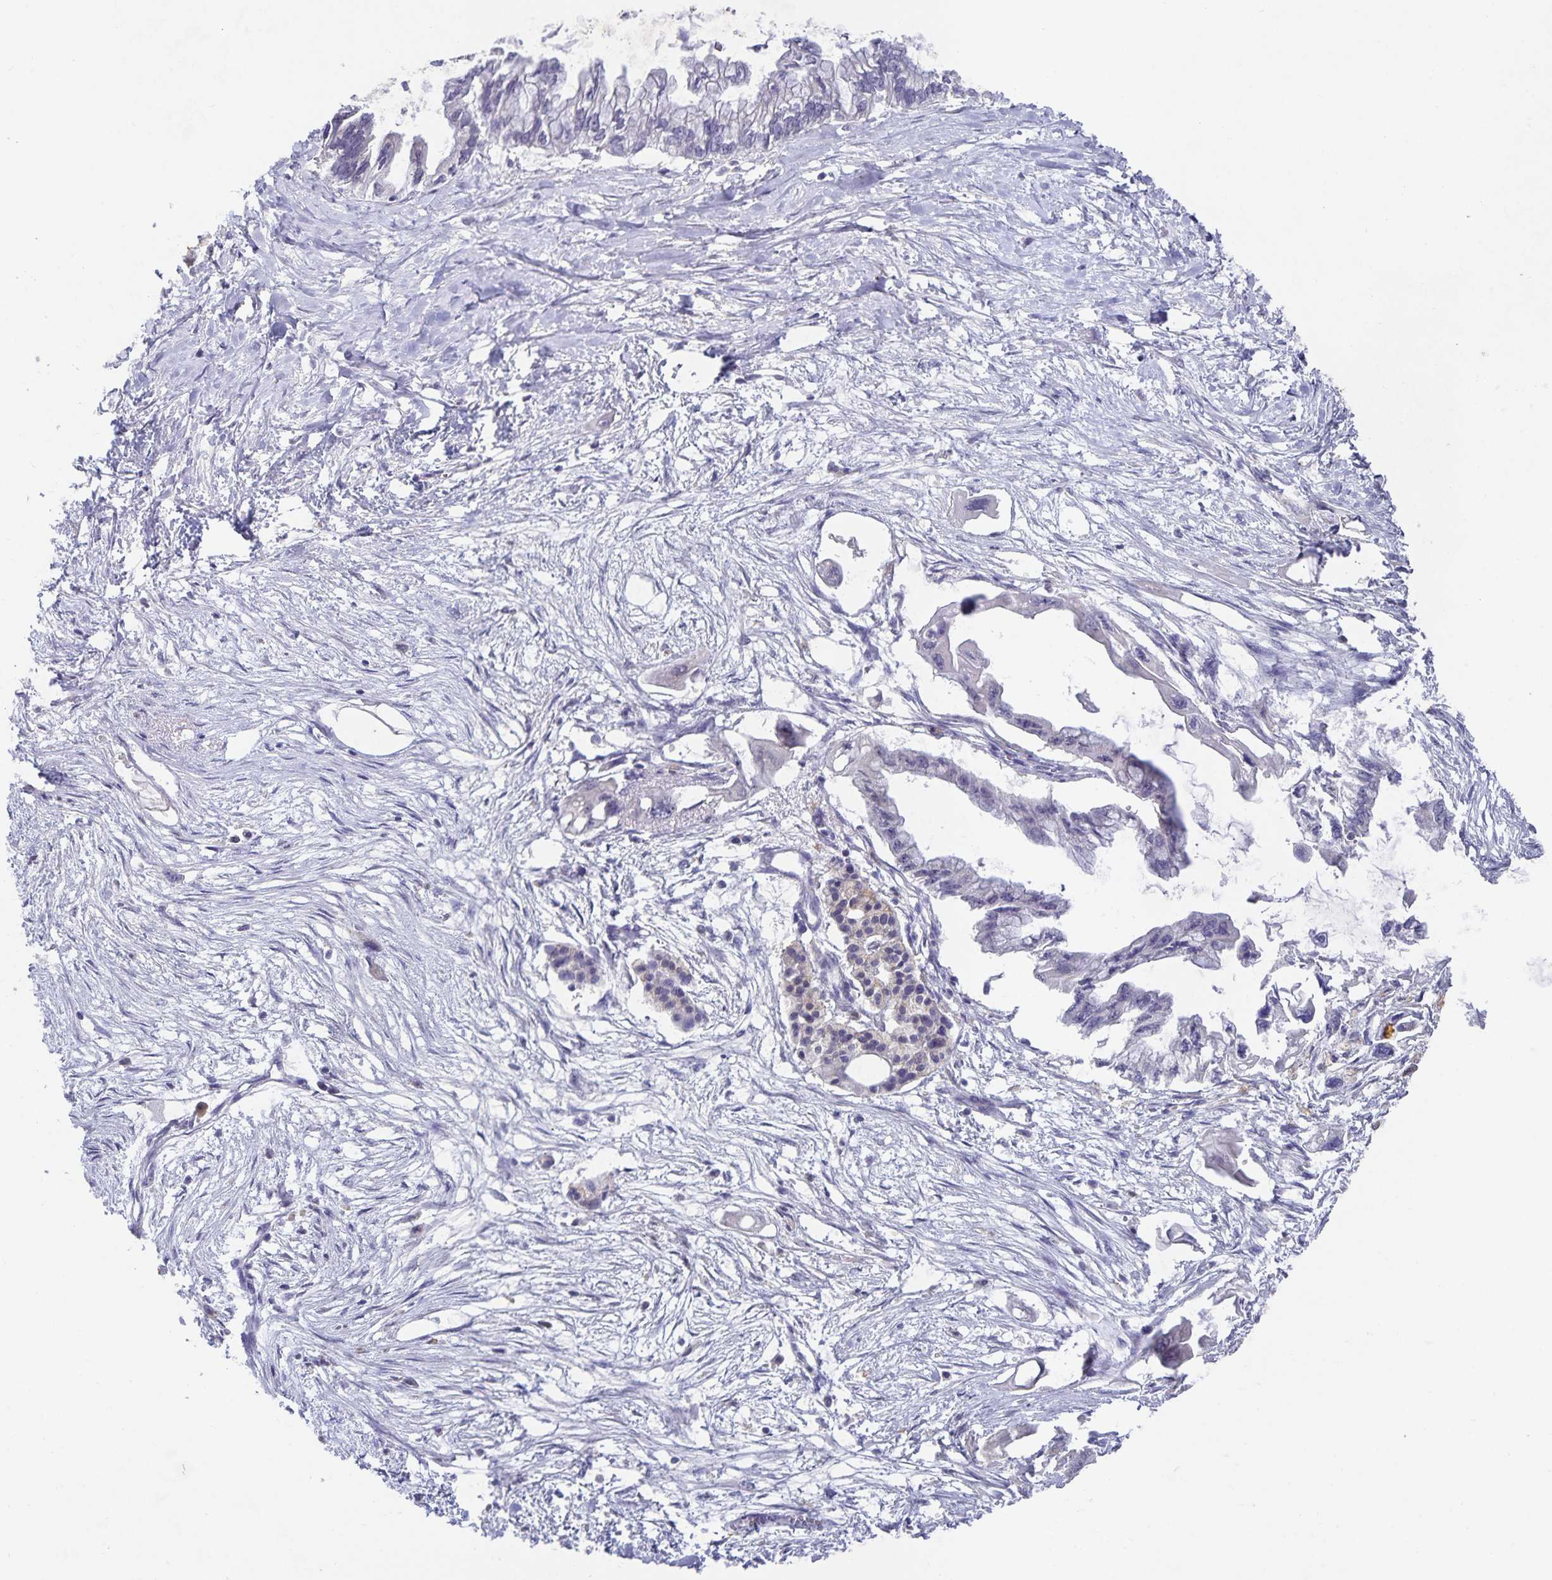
{"staining": {"intensity": "negative", "quantity": "none", "location": "none"}, "tissue": "pancreatic cancer", "cell_type": "Tumor cells", "image_type": "cancer", "snomed": [{"axis": "morphology", "description": "Adenocarcinoma, NOS"}, {"axis": "topography", "description": "Pancreas"}], "caption": "Tumor cells are negative for brown protein staining in adenocarcinoma (pancreatic).", "gene": "HEPN1", "patient": {"sex": "male", "age": 61}}